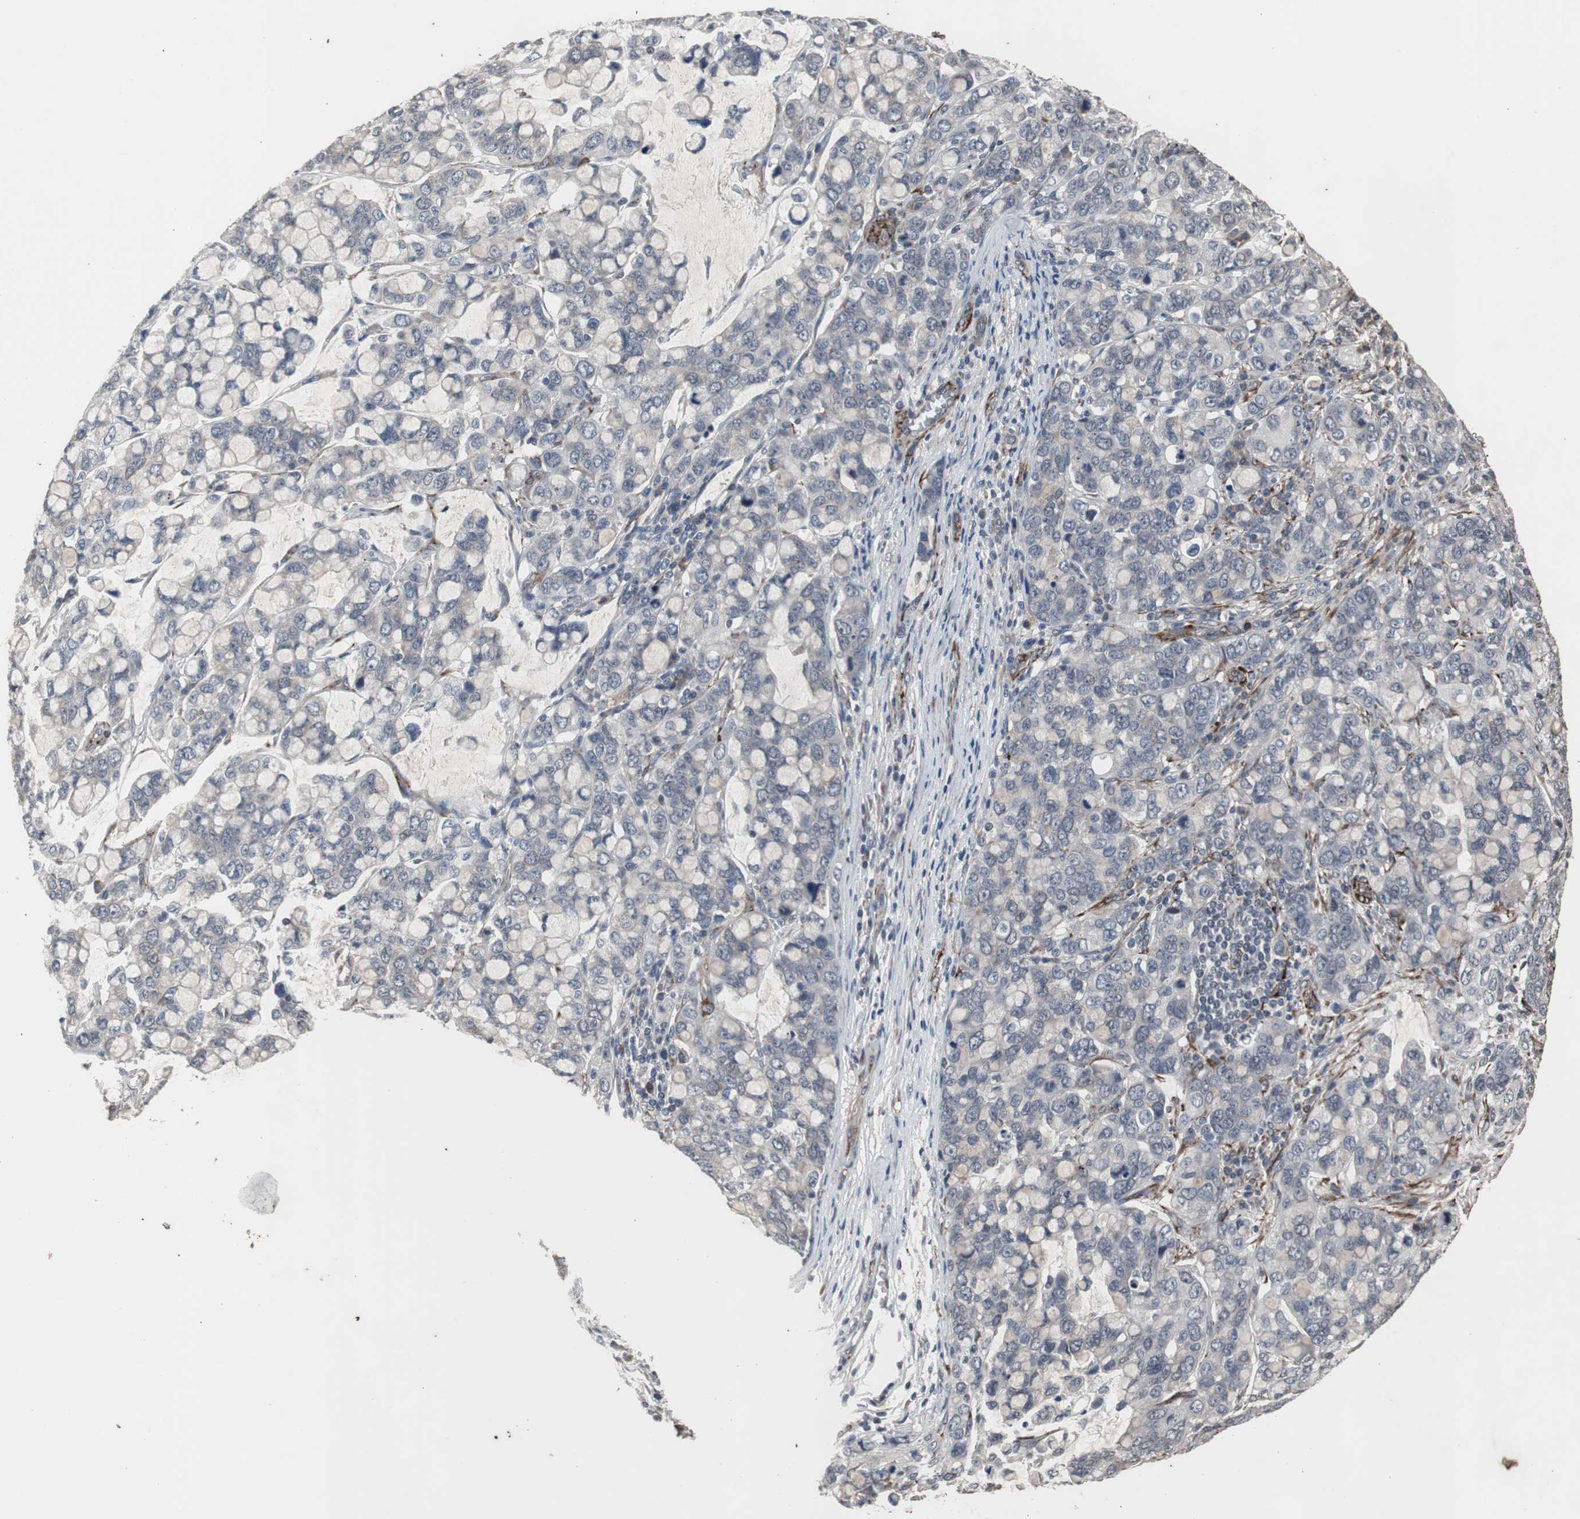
{"staining": {"intensity": "negative", "quantity": "none", "location": "none"}, "tissue": "stomach cancer", "cell_type": "Tumor cells", "image_type": "cancer", "snomed": [{"axis": "morphology", "description": "Adenocarcinoma, NOS"}, {"axis": "topography", "description": "Stomach, lower"}], "caption": "Tumor cells are negative for protein expression in human adenocarcinoma (stomach). (DAB immunohistochemistry with hematoxylin counter stain).", "gene": "CRADD", "patient": {"sex": "male", "age": 84}}